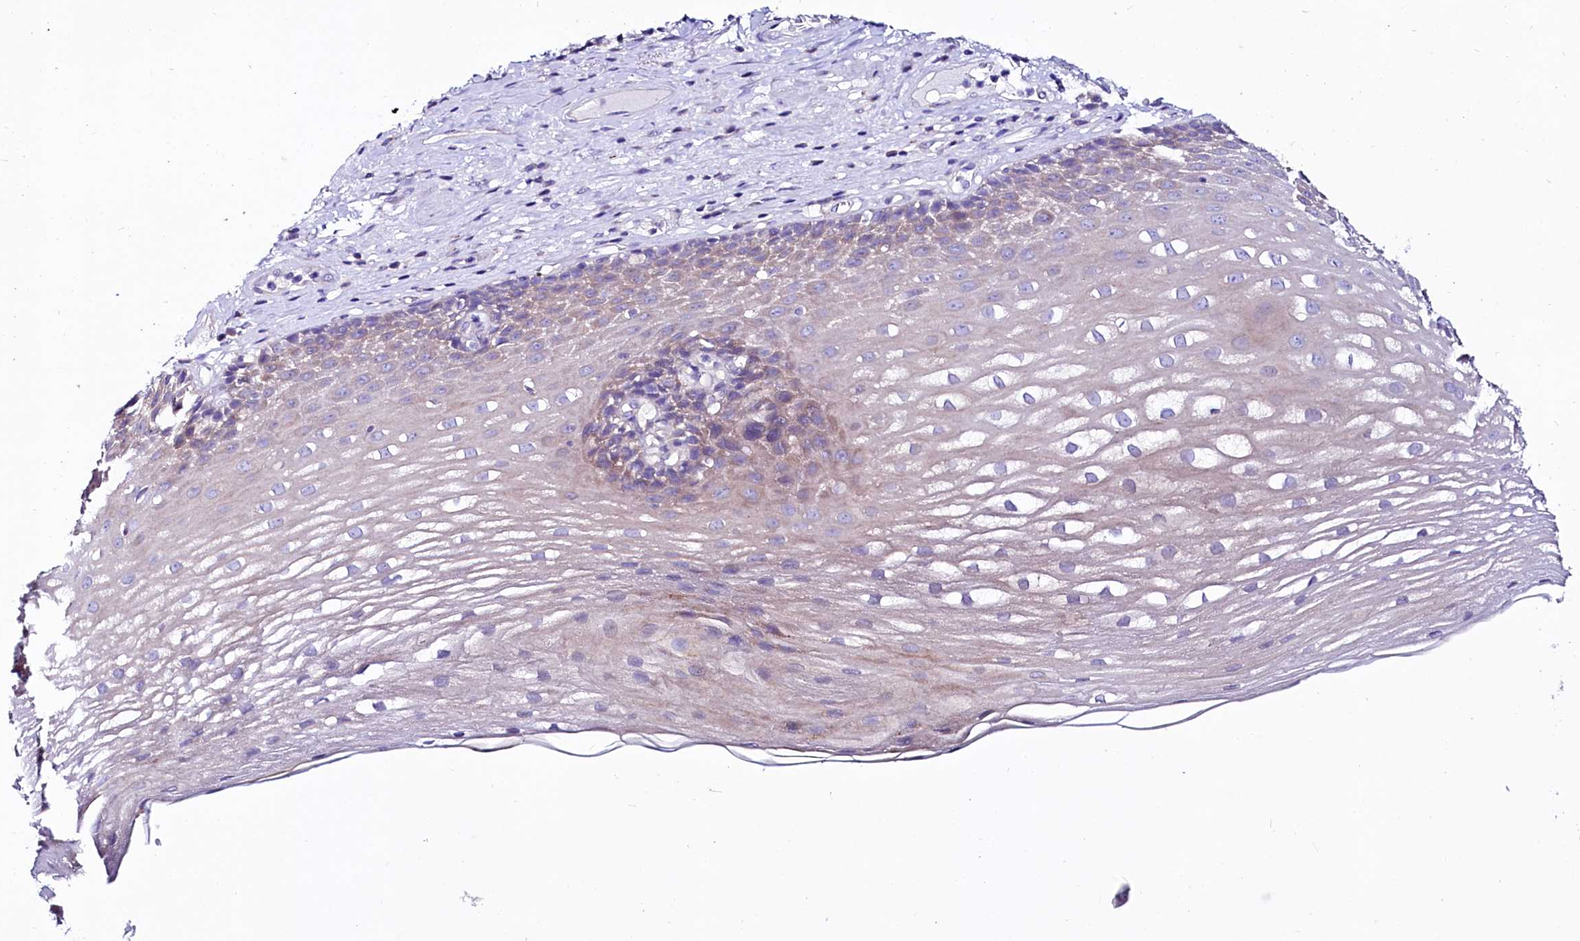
{"staining": {"intensity": "weak", "quantity": "<25%", "location": "cytoplasmic/membranous"}, "tissue": "esophagus", "cell_type": "Squamous epithelial cells", "image_type": "normal", "snomed": [{"axis": "morphology", "description": "Normal tissue, NOS"}, {"axis": "topography", "description": "Esophagus"}], "caption": "Immunohistochemistry (IHC) image of benign esophagus: esophagus stained with DAB (3,3'-diaminobenzidine) reveals no significant protein positivity in squamous epithelial cells.", "gene": "ABHD5", "patient": {"sex": "male", "age": 62}}